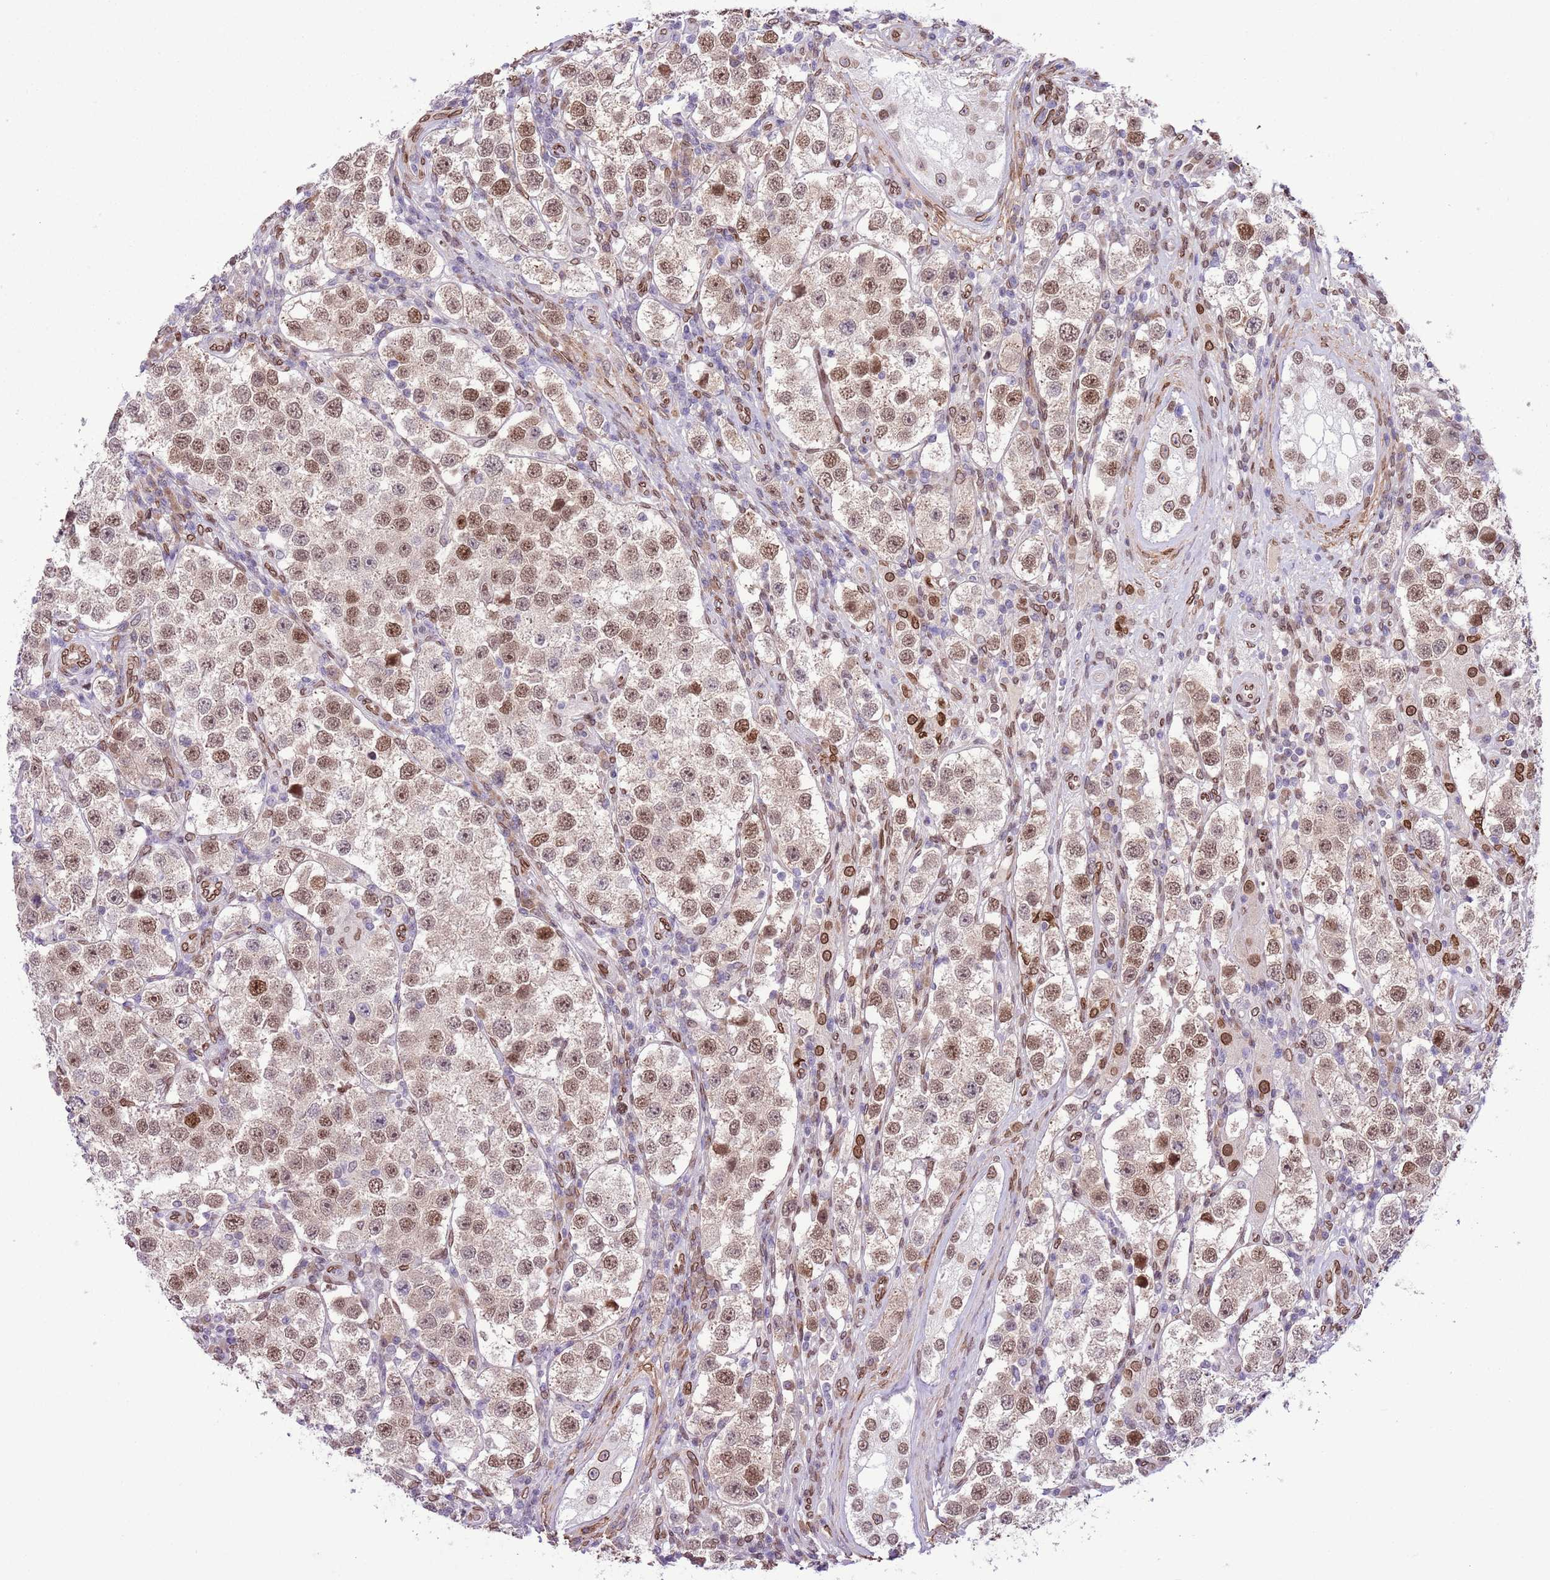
{"staining": {"intensity": "moderate", "quantity": "25%-75%", "location": "nuclear"}, "tissue": "testis cancer", "cell_type": "Tumor cells", "image_type": "cancer", "snomed": [{"axis": "morphology", "description": "Seminoma, NOS"}, {"axis": "topography", "description": "Testis"}], "caption": "This histopathology image reveals immunohistochemistry staining of human seminoma (testis), with medium moderate nuclear staining in about 25%-75% of tumor cells.", "gene": "ZGLP1", "patient": {"sex": "male", "age": 37}}